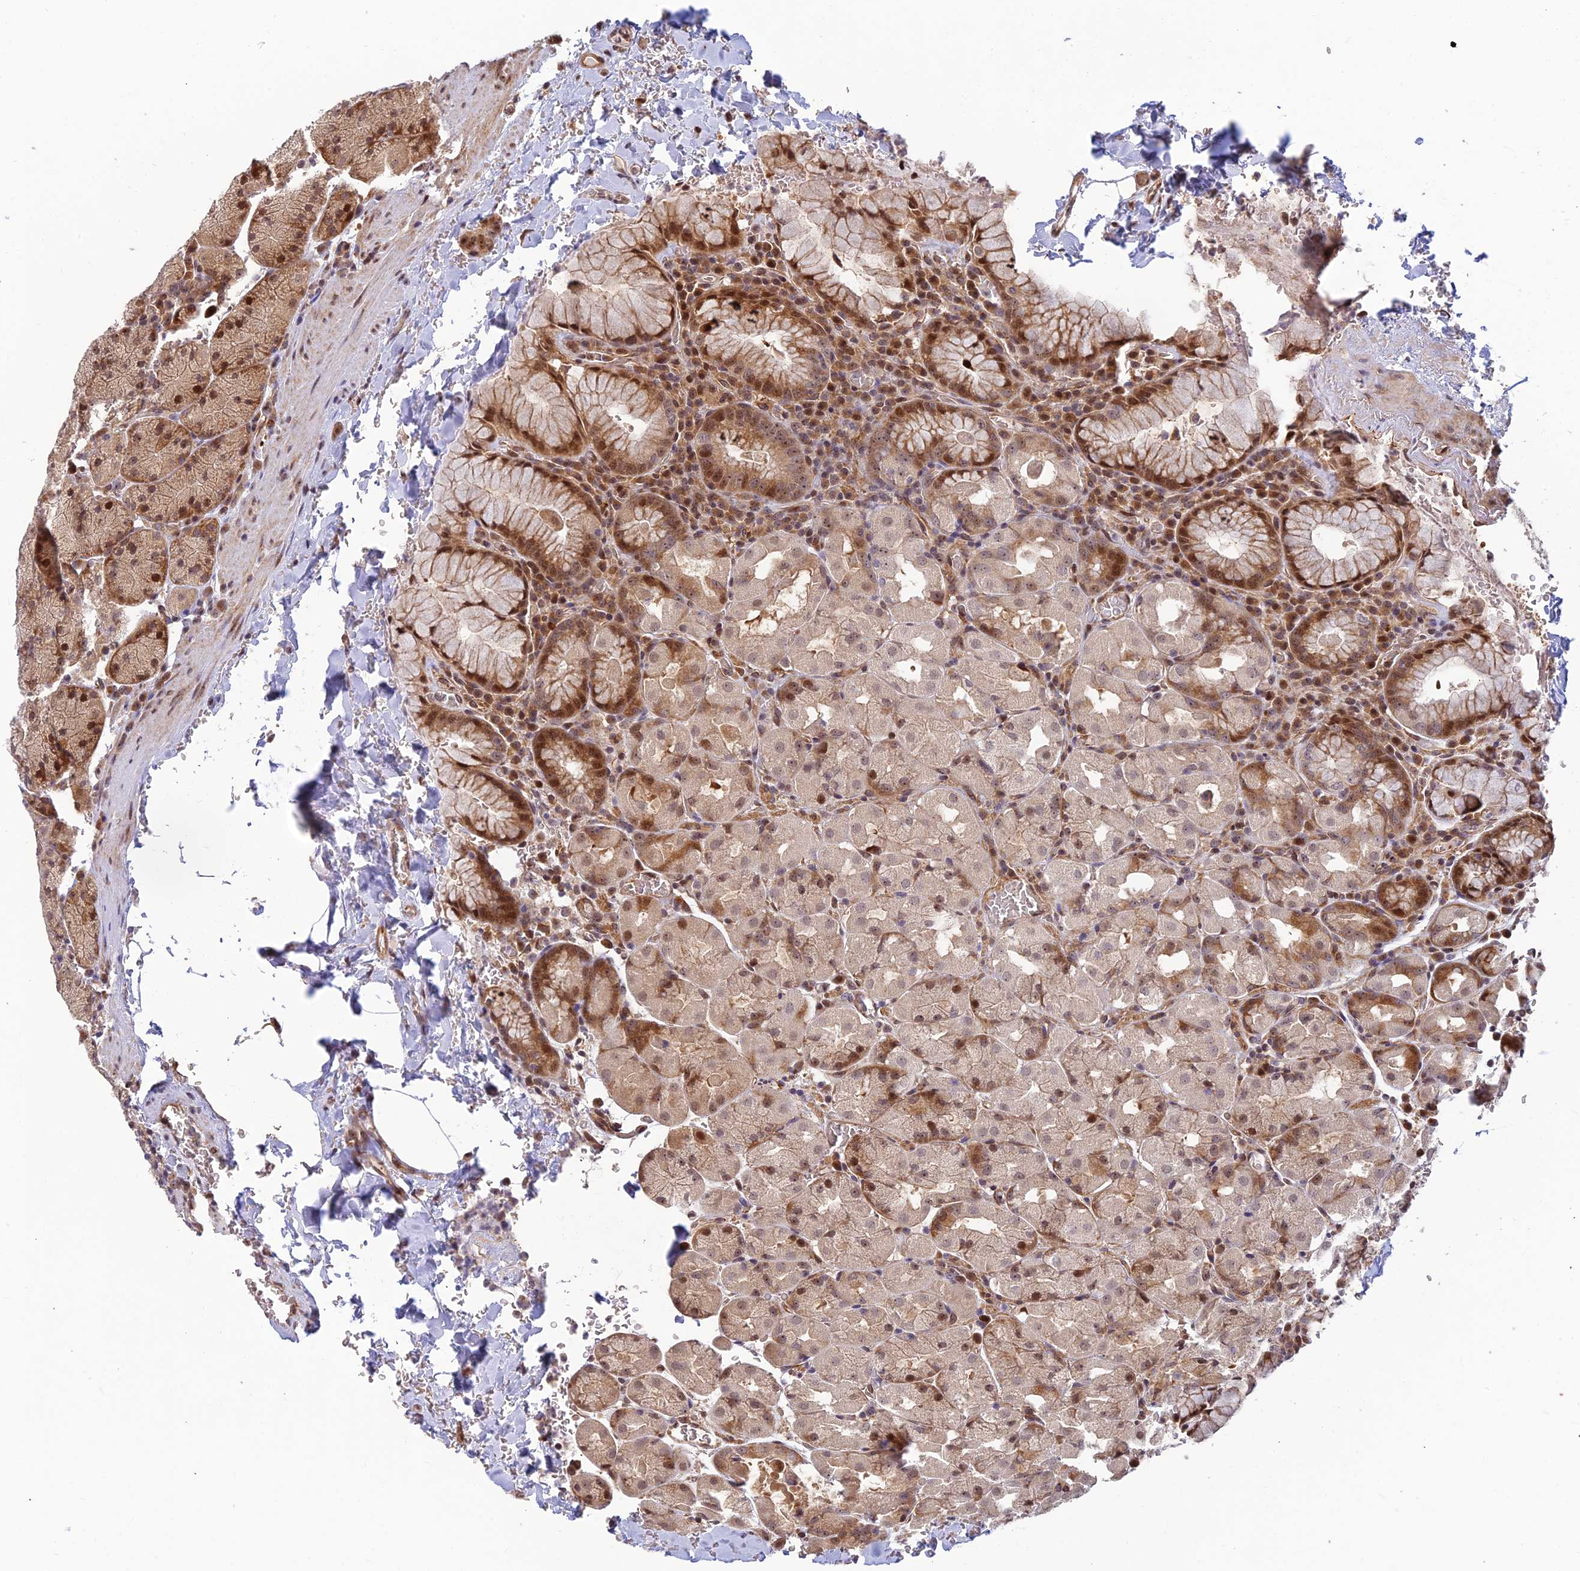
{"staining": {"intensity": "moderate", "quantity": ">75%", "location": "cytoplasmic/membranous,nuclear"}, "tissue": "stomach", "cell_type": "Glandular cells", "image_type": "normal", "snomed": [{"axis": "morphology", "description": "Normal tissue, NOS"}, {"axis": "topography", "description": "Stomach, upper"}, {"axis": "topography", "description": "Stomach, lower"}], "caption": "Normal stomach exhibits moderate cytoplasmic/membranous,nuclear expression in about >75% of glandular cells The protein is stained brown, and the nuclei are stained in blue (DAB IHC with brightfield microscopy, high magnification)..", "gene": "UFSP2", "patient": {"sex": "male", "age": 80}}